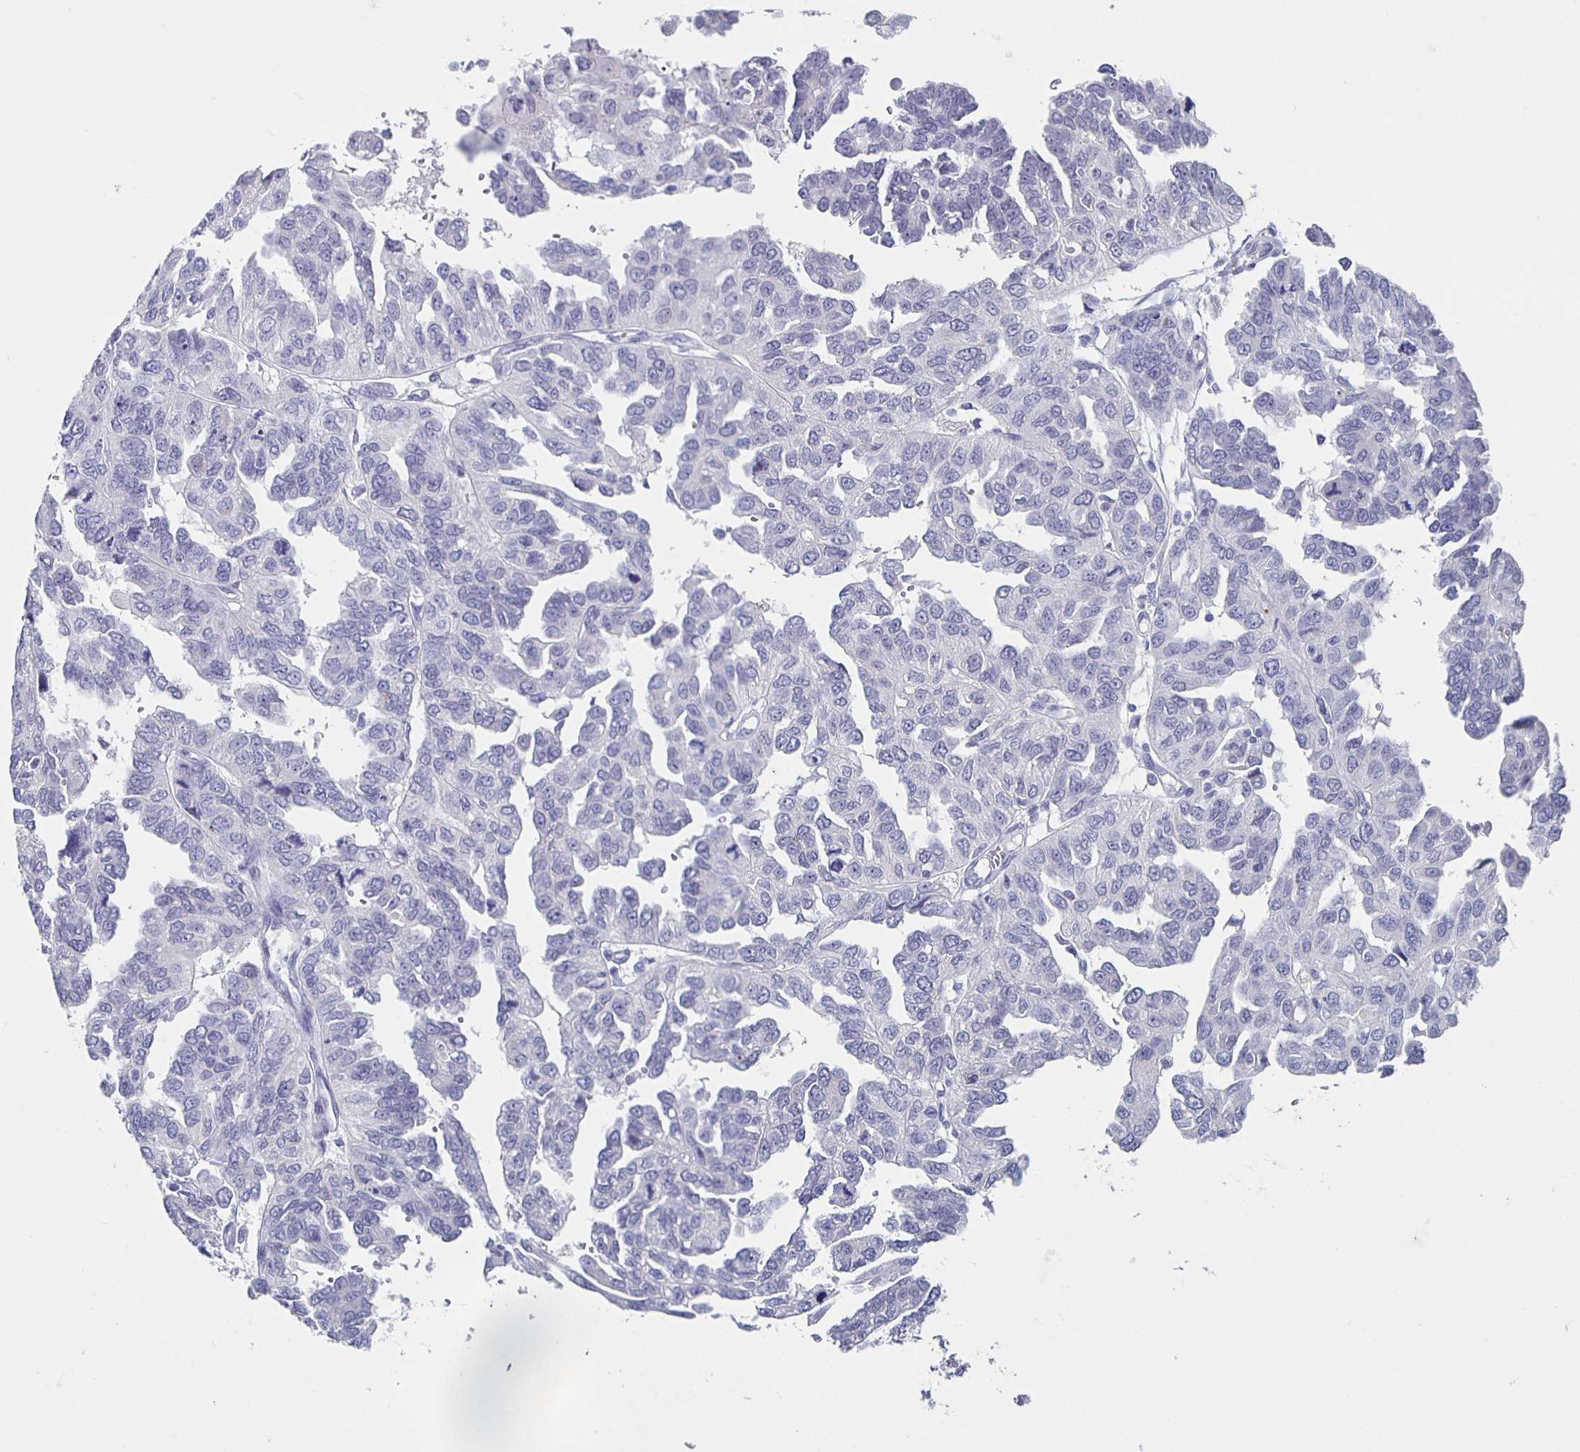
{"staining": {"intensity": "negative", "quantity": "none", "location": "none"}, "tissue": "ovarian cancer", "cell_type": "Tumor cells", "image_type": "cancer", "snomed": [{"axis": "morphology", "description": "Cystadenocarcinoma, serous, NOS"}, {"axis": "topography", "description": "Ovary"}], "caption": "There is no significant expression in tumor cells of ovarian serous cystadenocarcinoma. (Stains: DAB immunohistochemistry (IHC) with hematoxylin counter stain, Microscopy: brightfield microscopy at high magnification).", "gene": "CARNS1", "patient": {"sex": "female", "age": 53}}